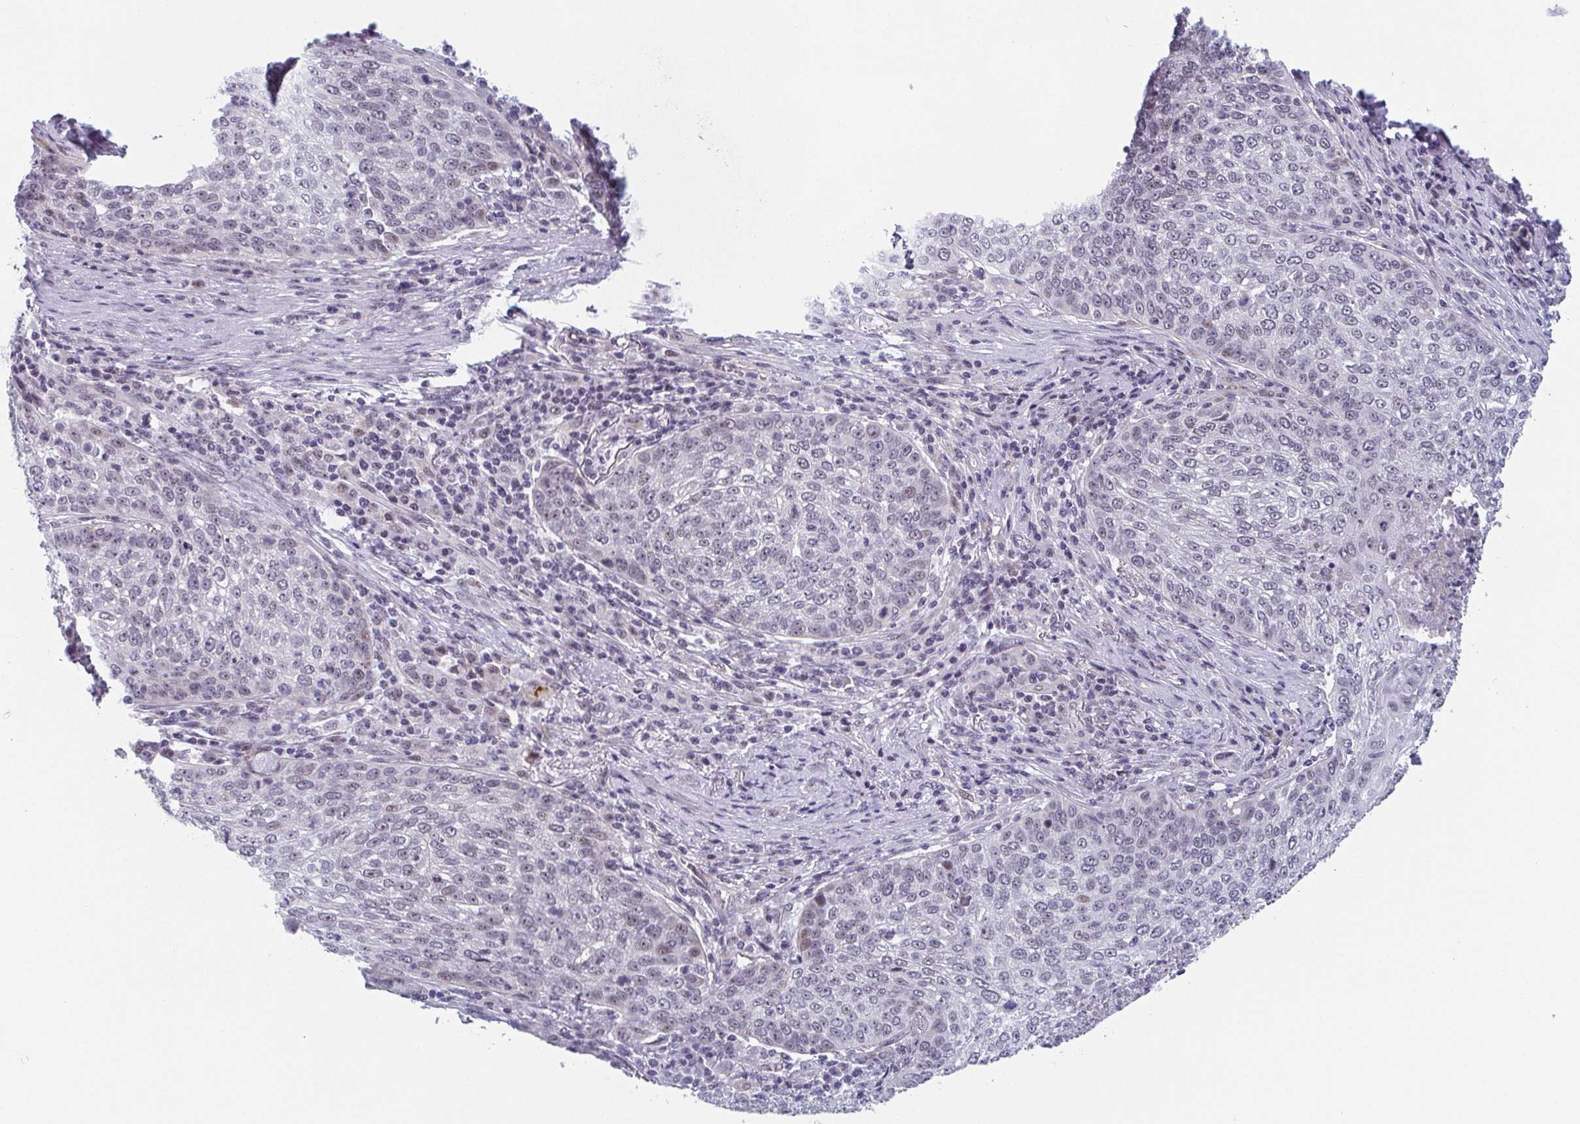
{"staining": {"intensity": "negative", "quantity": "none", "location": "none"}, "tissue": "lung cancer", "cell_type": "Tumor cells", "image_type": "cancer", "snomed": [{"axis": "morphology", "description": "Squamous cell carcinoma, NOS"}, {"axis": "topography", "description": "Lung"}], "caption": "Immunohistochemical staining of human lung squamous cell carcinoma reveals no significant expression in tumor cells.", "gene": "EXOSC7", "patient": {"sex": "male", "age": 63}}